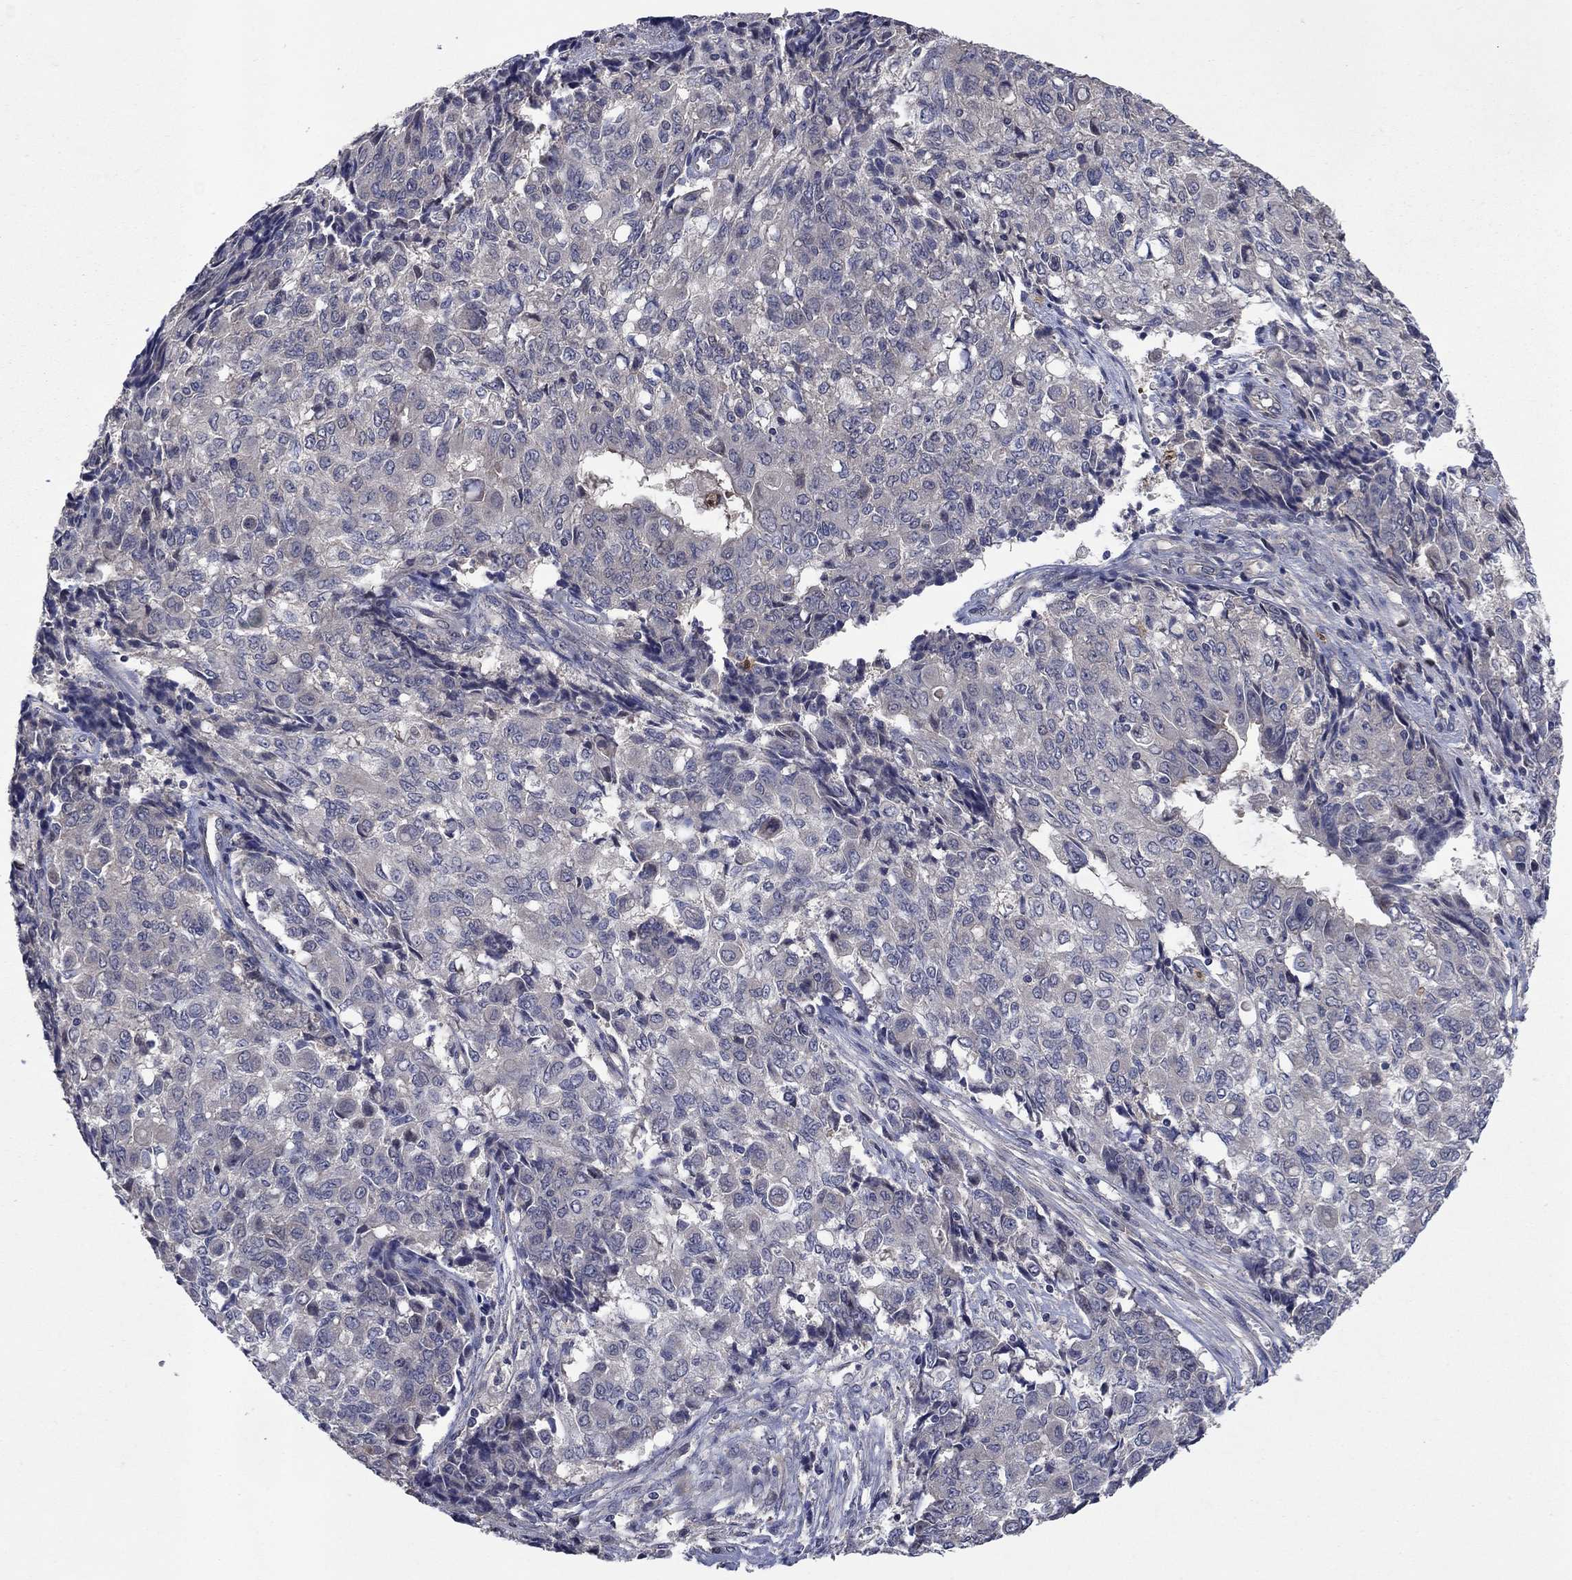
{"staining": {"intensity": "negative", "quantity": "none", "location": "none"}, "tissue": "ovarian cancer", "cell_type": "Tumor cells", "image_type": "cancer", "snomed": [{"axis": "morphology", "description": "Carcinoma, endometroid"}, {"axis": "topography", "description": "Ovary"}], "caption": "Image shows no significant protein positivity in tumor cells of ovarian endometroid carcinoma.", "gene": "MSRB1", "patient": {"sex": "female", "age": 42}}